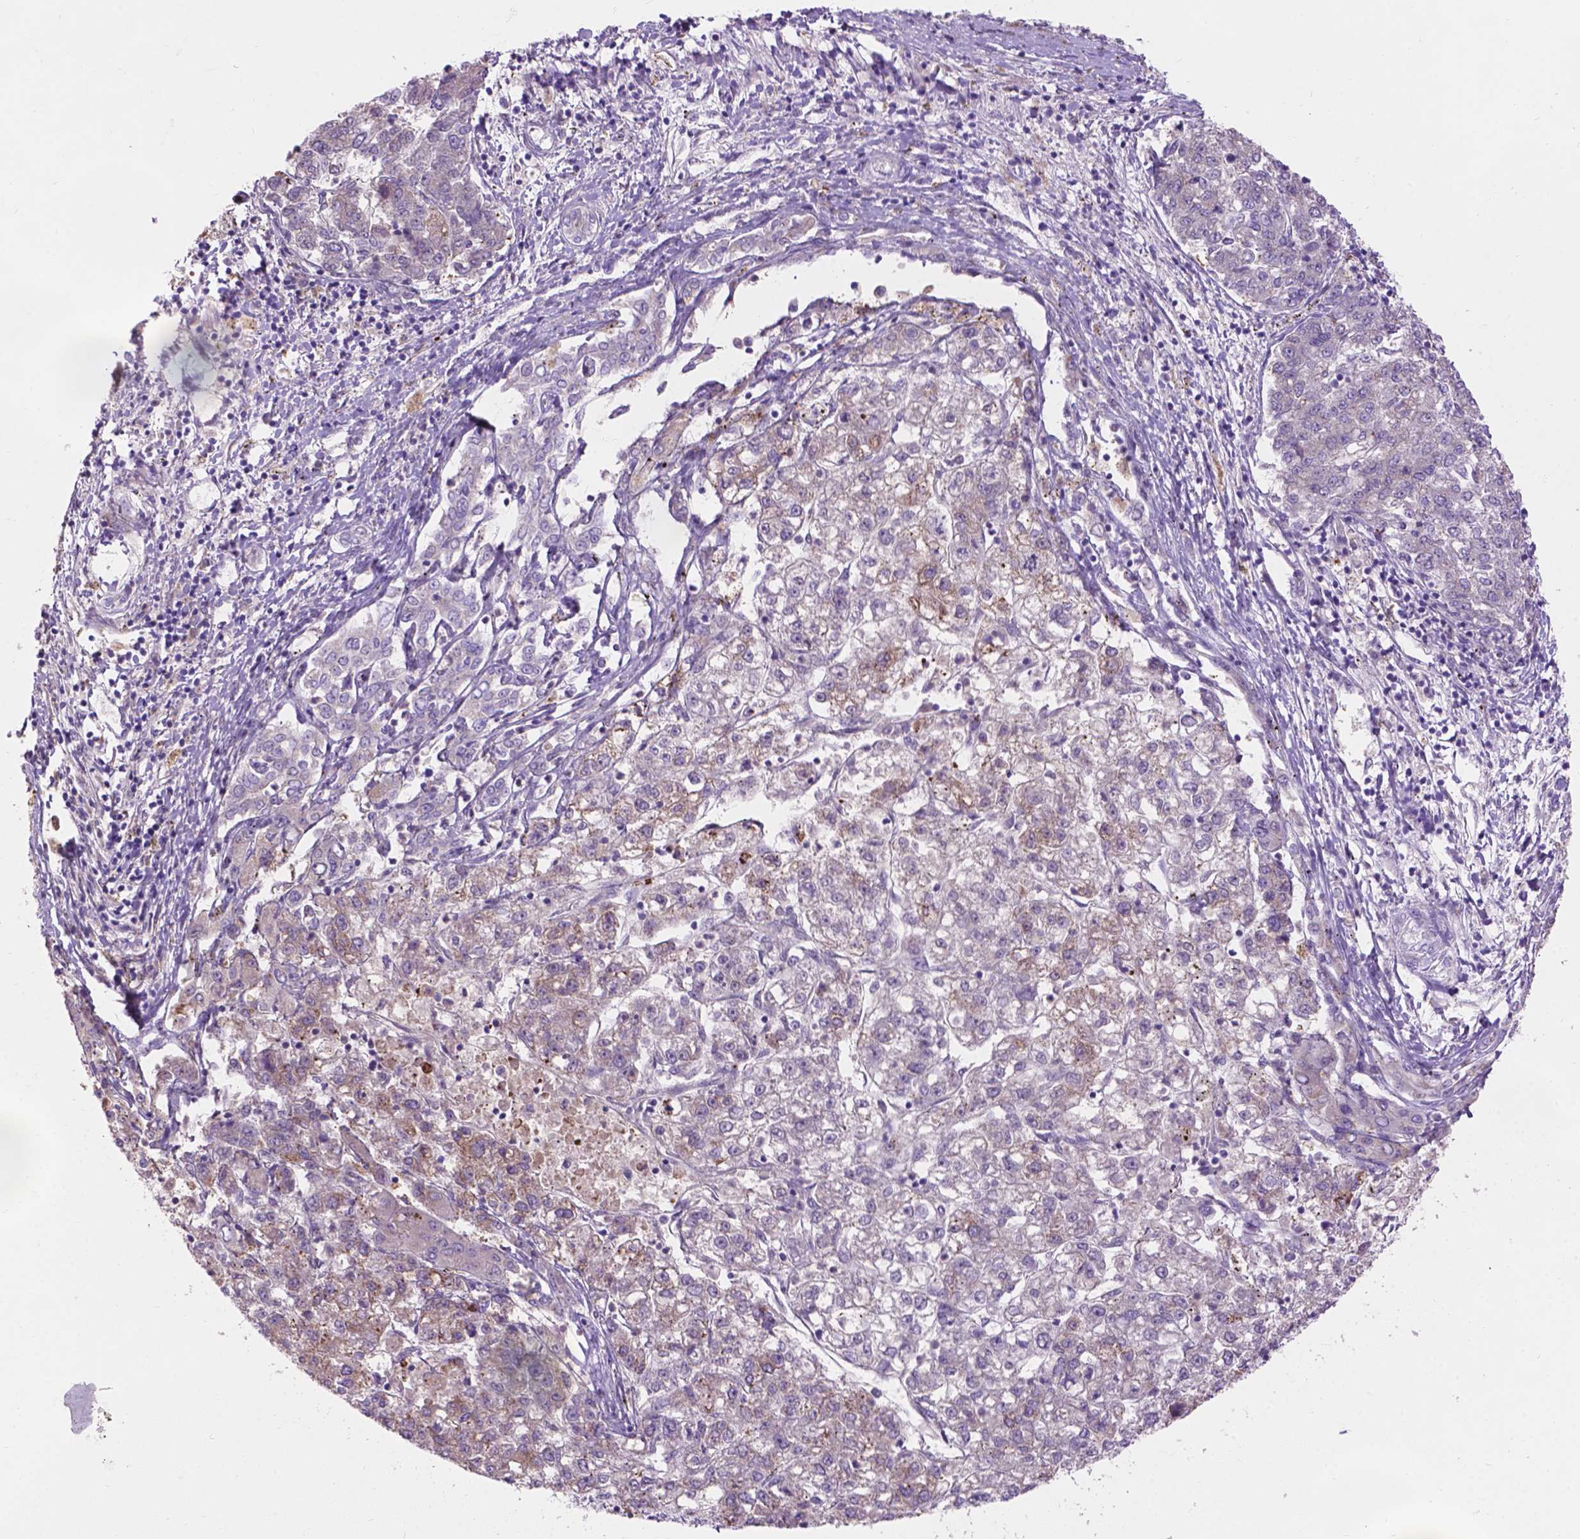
{"staining": {"intensity": "weak", "quantity": ">75%", "location": "cytoplasmic/membranous"}, "tissue": "liver cancer", "cell_type": "Tumor cells", "image_type": "cancer", "snomed": [{"axis": "morphology", "description": "Carcinoma, Hepatocellular, NOS"}, {"axis": "topography", "description": "Liver"}], "caption": "Immunohistochemical staining of hepatocellular carcinoma (liver) reveals weak cytoplasmic/membranous protein staining in about >75% of tumor cells.", "gene": "NOXO1", "patient": {"sex": "male", "age": 56}}